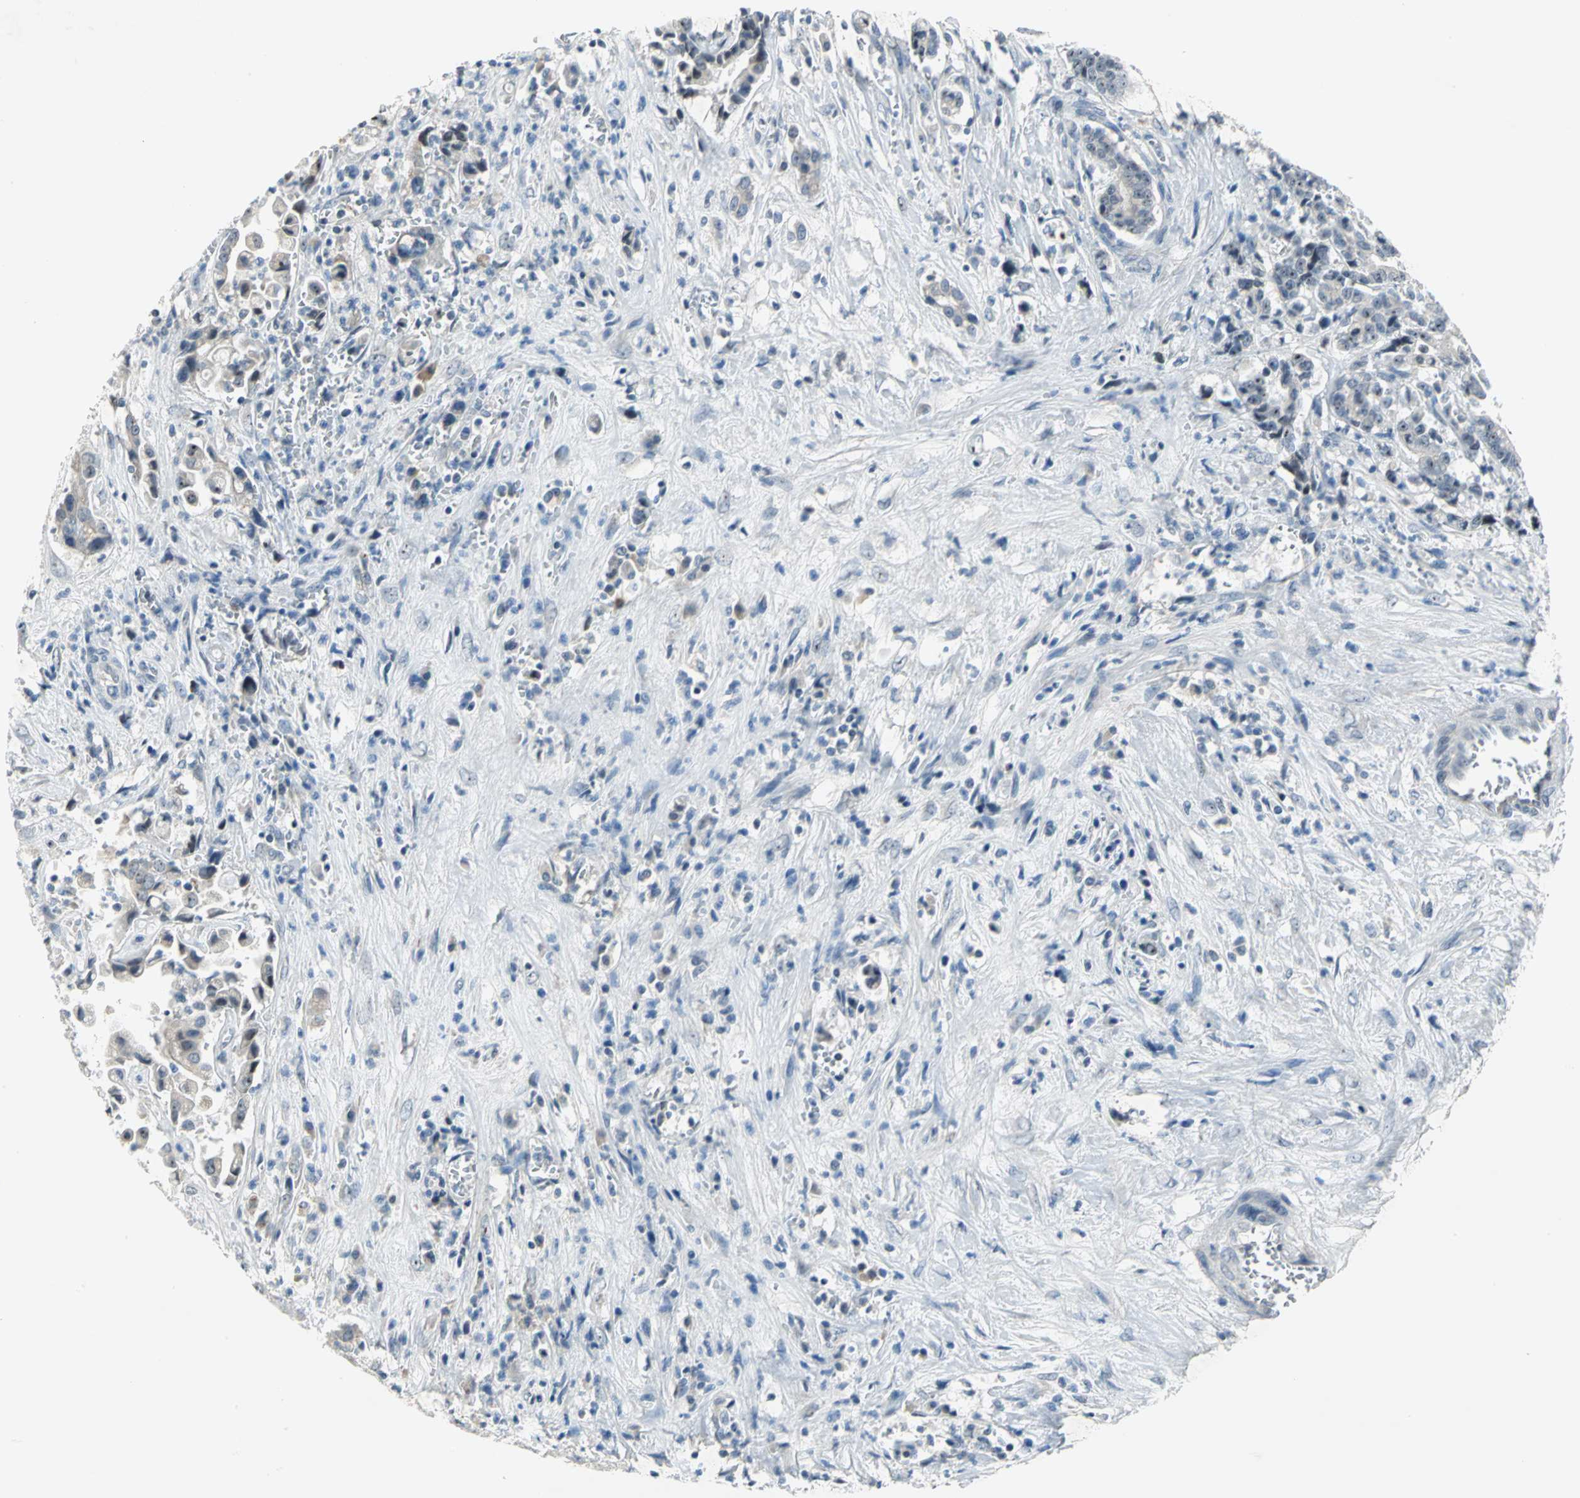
{"staining": {"intensity": "moderate", "quantity": ">75%", "location": "nuclear"}, "tissue": "liver cancer", "cell_type": "Tumor cells", "image_type": "cancer", "snomed": [{"axis": "morphology", "description": "Cholangiocarcinoma"}, {"axis": "topography", "description": "Liver"}], "caption": "A brown stain labels moderate nuclear positivity of a protein in liver cholangiocarcinoma tumor cells.", "gene": "MYBBP1A", "patient": {"sex": "male", "age": 57}}